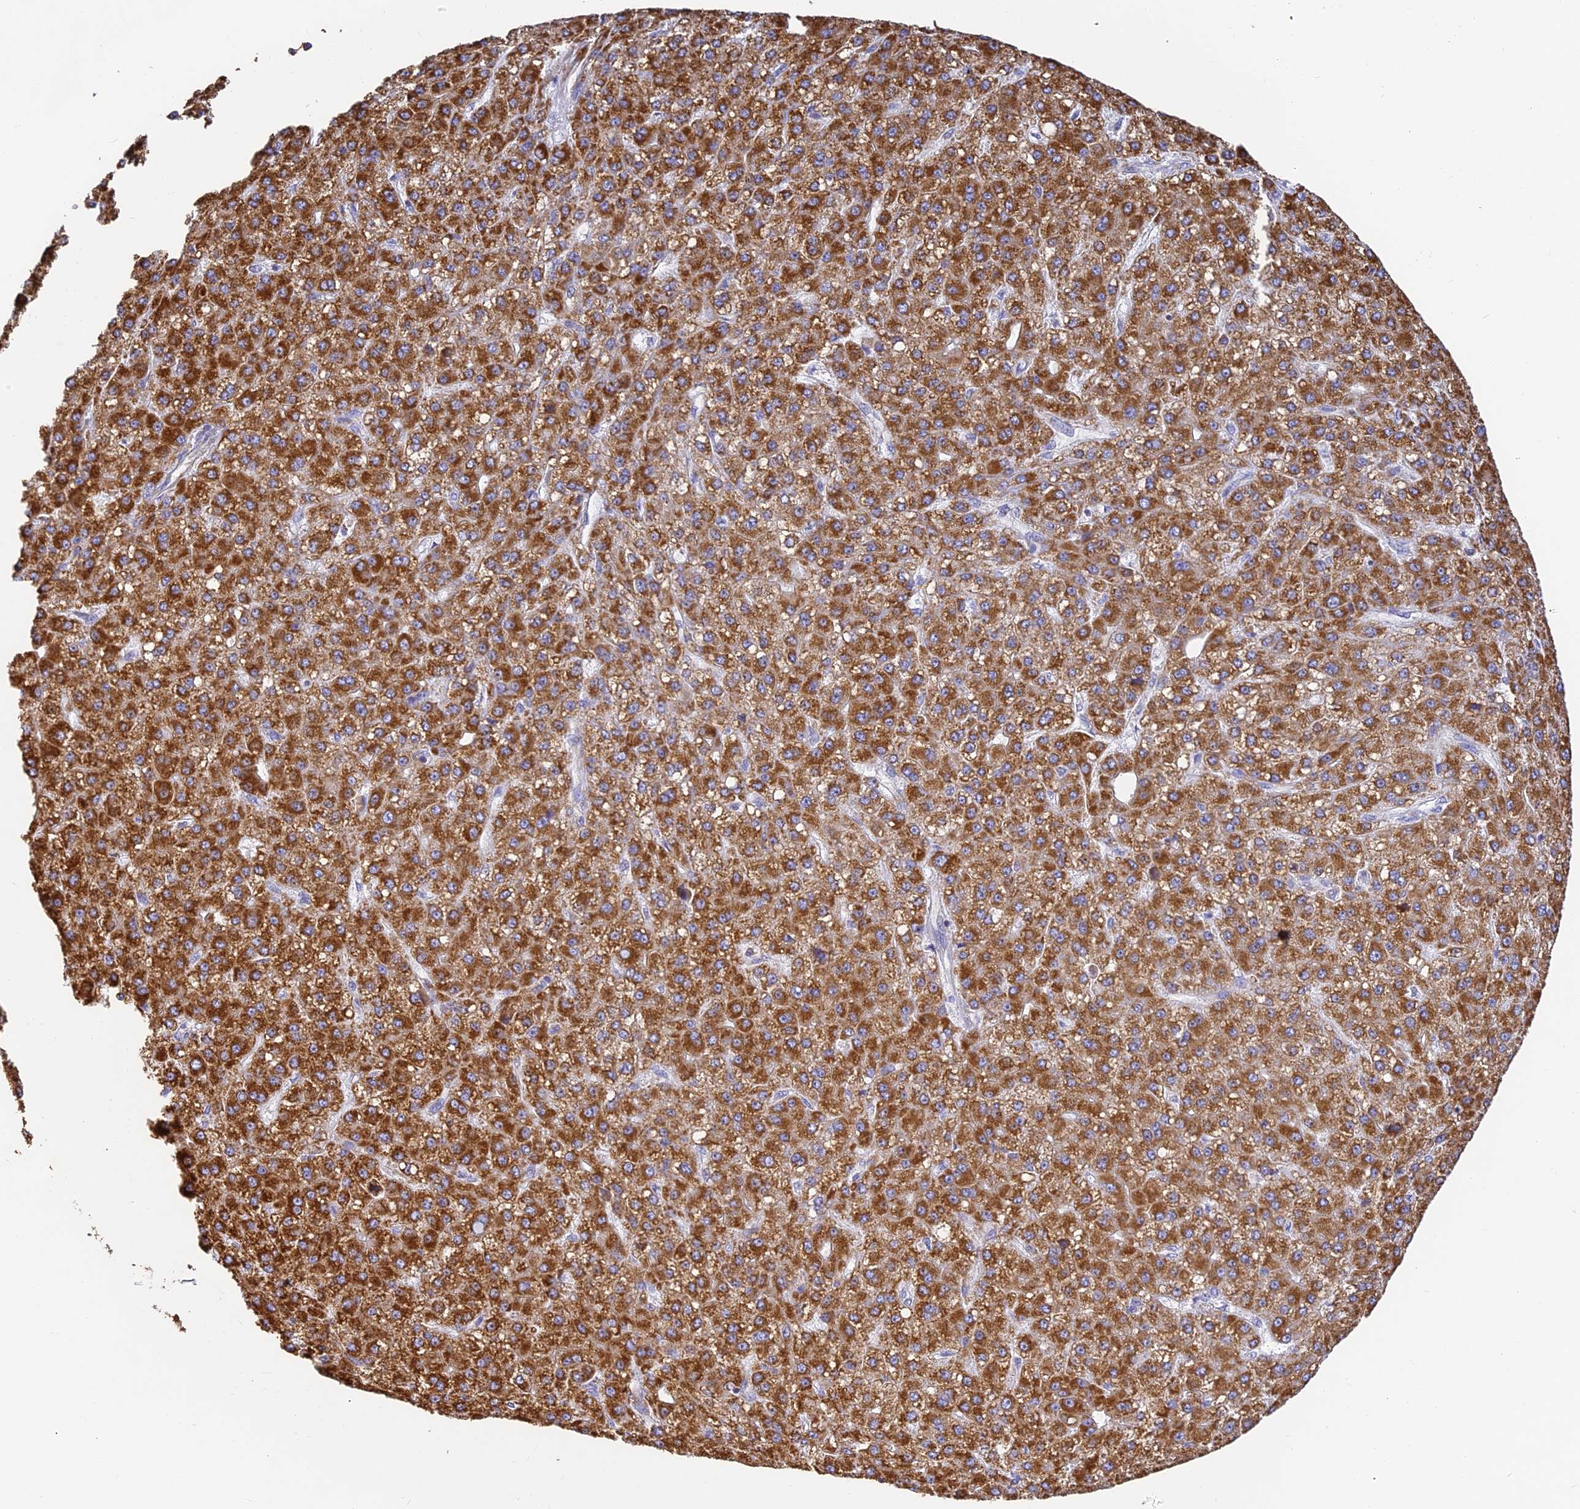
{"staining": {"intensity": "strong", "quantity": ">75%", "location": "cytoplasmic/membranous"}, "tissue": "liver cancer", "cell_type": "Tumor cells", "image_type": "cancer", "snomed": [{"axis": "morphology", "description": "Carcinoma, Hepatocellular, NOS"}, {"axis": "topography", "description": "Liver"}], "caption": "High-magnification brightfield microscopy of liver cancer (hepatocellular carcinoma) stained with DAB (brown) and counterstained with hematoxylin (blue). tumor cells exhibit strong cytoplasmic/membranous positivity is identified in approximately>75% of cells.", "gene": "COX6C", "patient": {"sex": "male", "age": 67}}